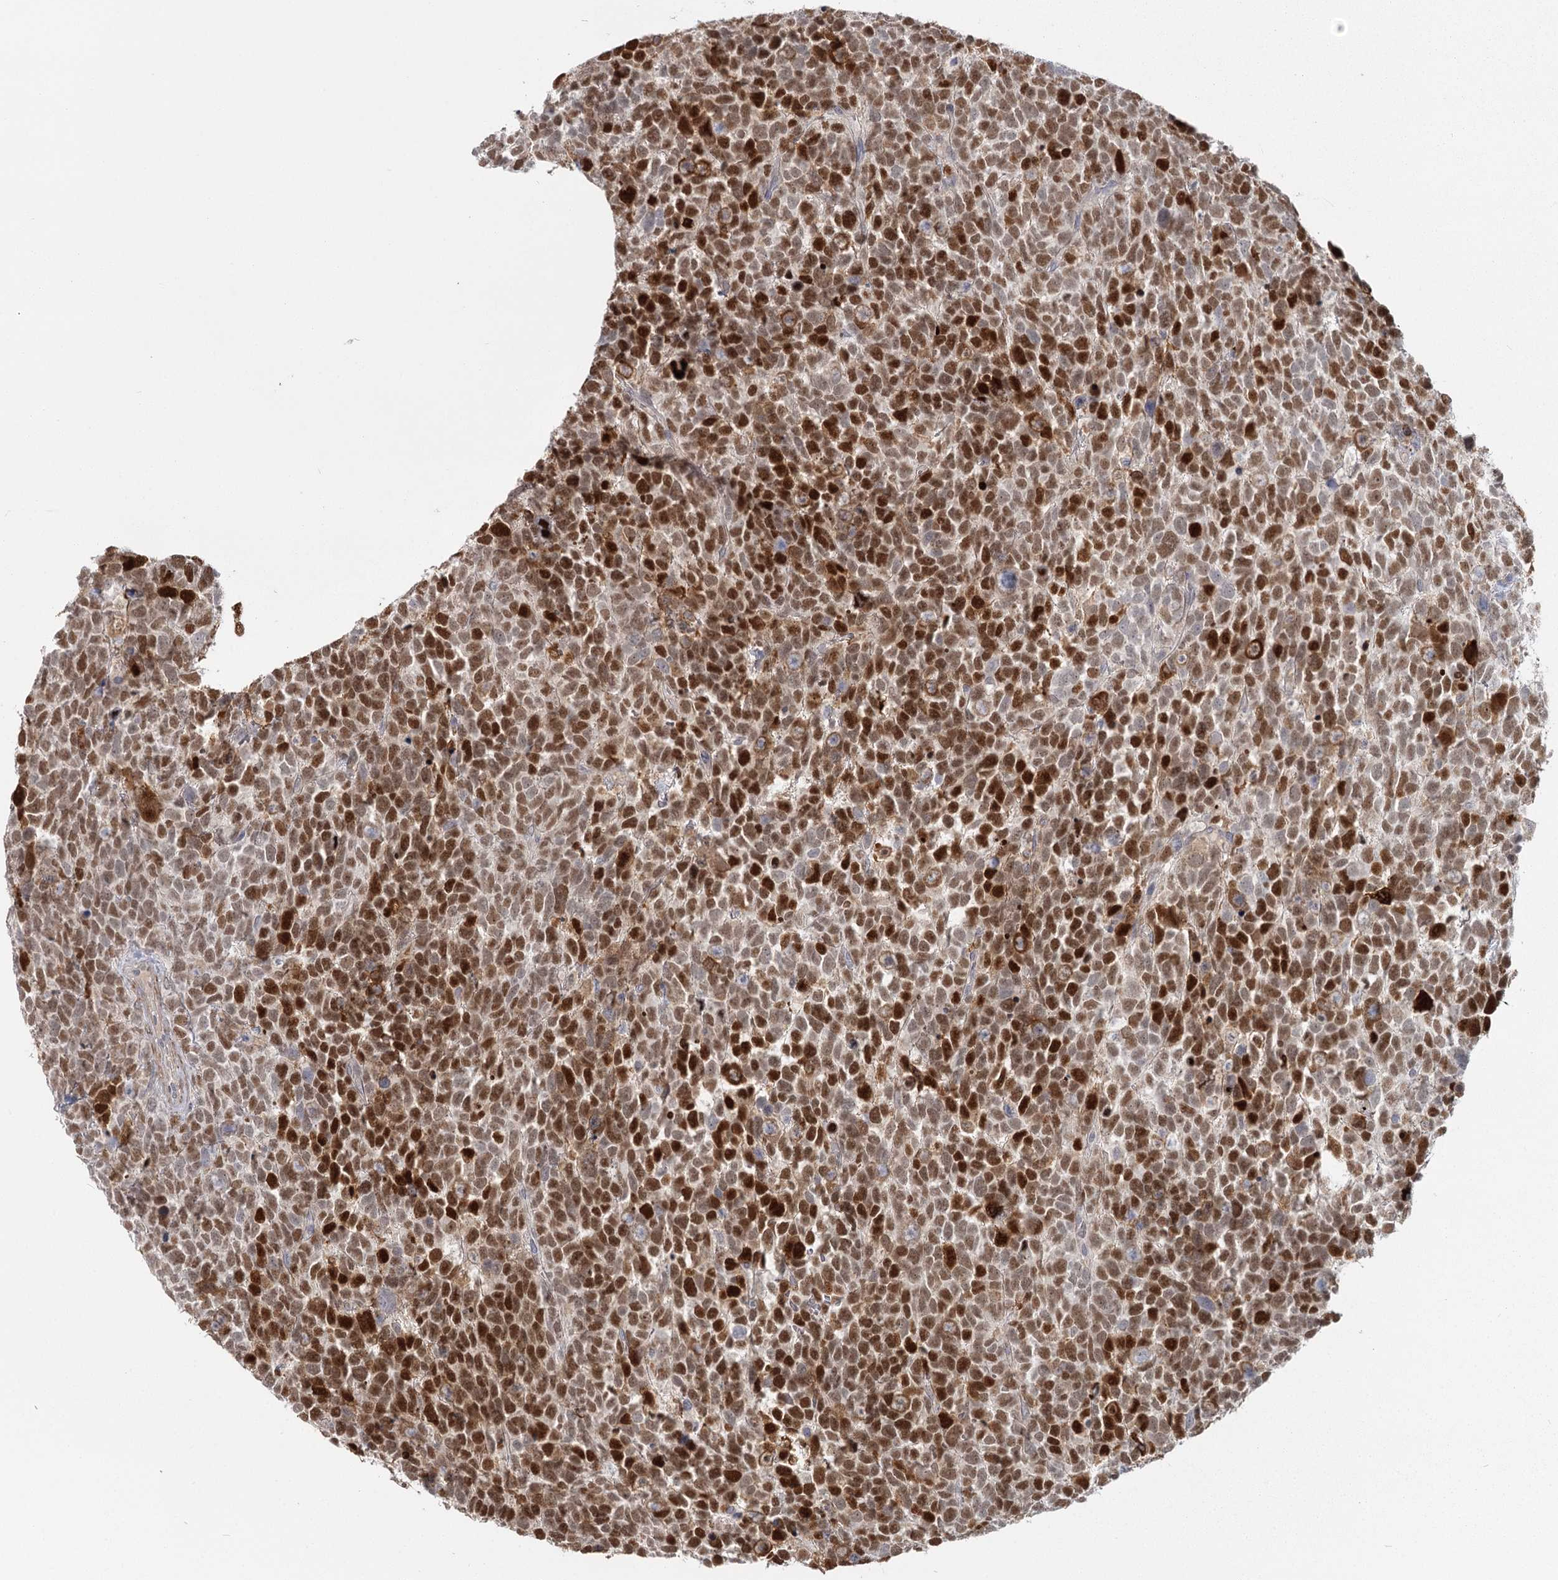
{"staining": {"intensity": "strong", "quantity": ">75%", "location": "nuclear"}, "tissue": "urothelial cancer", "cell_type": "Tumor cells", "image_type": "cancer", "snomed": [{"axis": "morphology", "description": "Urothelial carcinoma, High grade"}, {"axis": "topography", "description": "Urinary bladder"}], "caption": "Immunohistochemistry (IHC) of human urothelial carcinoma (high-grade) reveals high levels of strong nuclear expression in approximately >75% of tumor cells. The staining was performed using DAB (3,3'-diaminobenzidine), with brown indicating positive protein expression. Nuclei are stained blue with hematoxylin.", "gene": "USP11", "patient": {"sex": "female", "age": 82}}